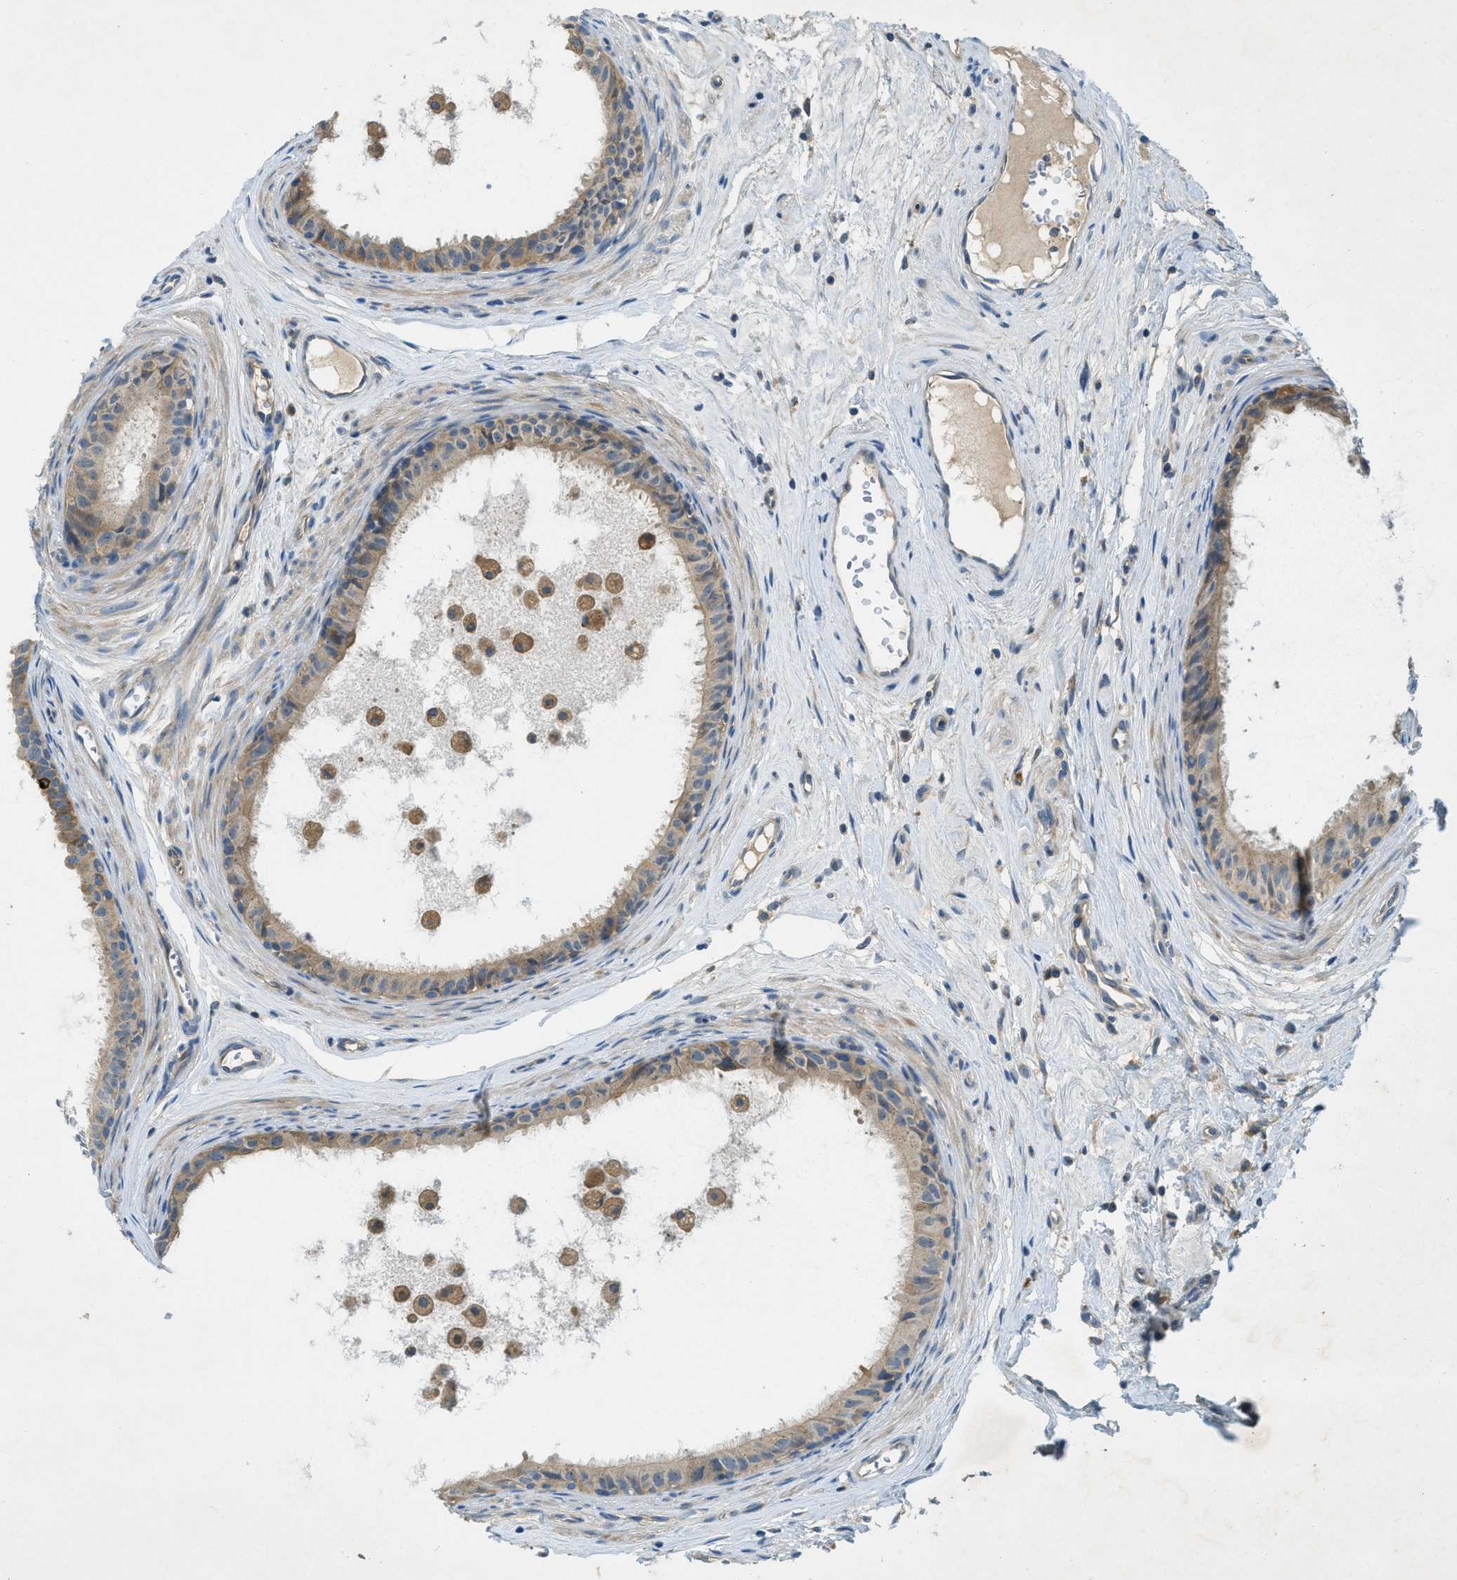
{"staining": {"intensity": "moderate", "quantity": ">75%", "location": "cytoplasmic/membranous"}, "tissue": "epididymis", "cell_type": "Glandular cells", "image_type": "normal", "snomed": [{"axis": "morphology", "description": "Normal tissue, NOS"}, {"axis": "morphology", "description": "Inflammation, NOS"}, {"axis": "topography", "description": "Epididymis"}], "caption": "The micrograph displays staining of normal epididymis, revealing moderate cytoplasmic/membranous protein staining (brown color) within glandular cells. Nuclei are stained in blue.", "gene": "RIPK2", "patient": {"sex": "male", "age": 85}}